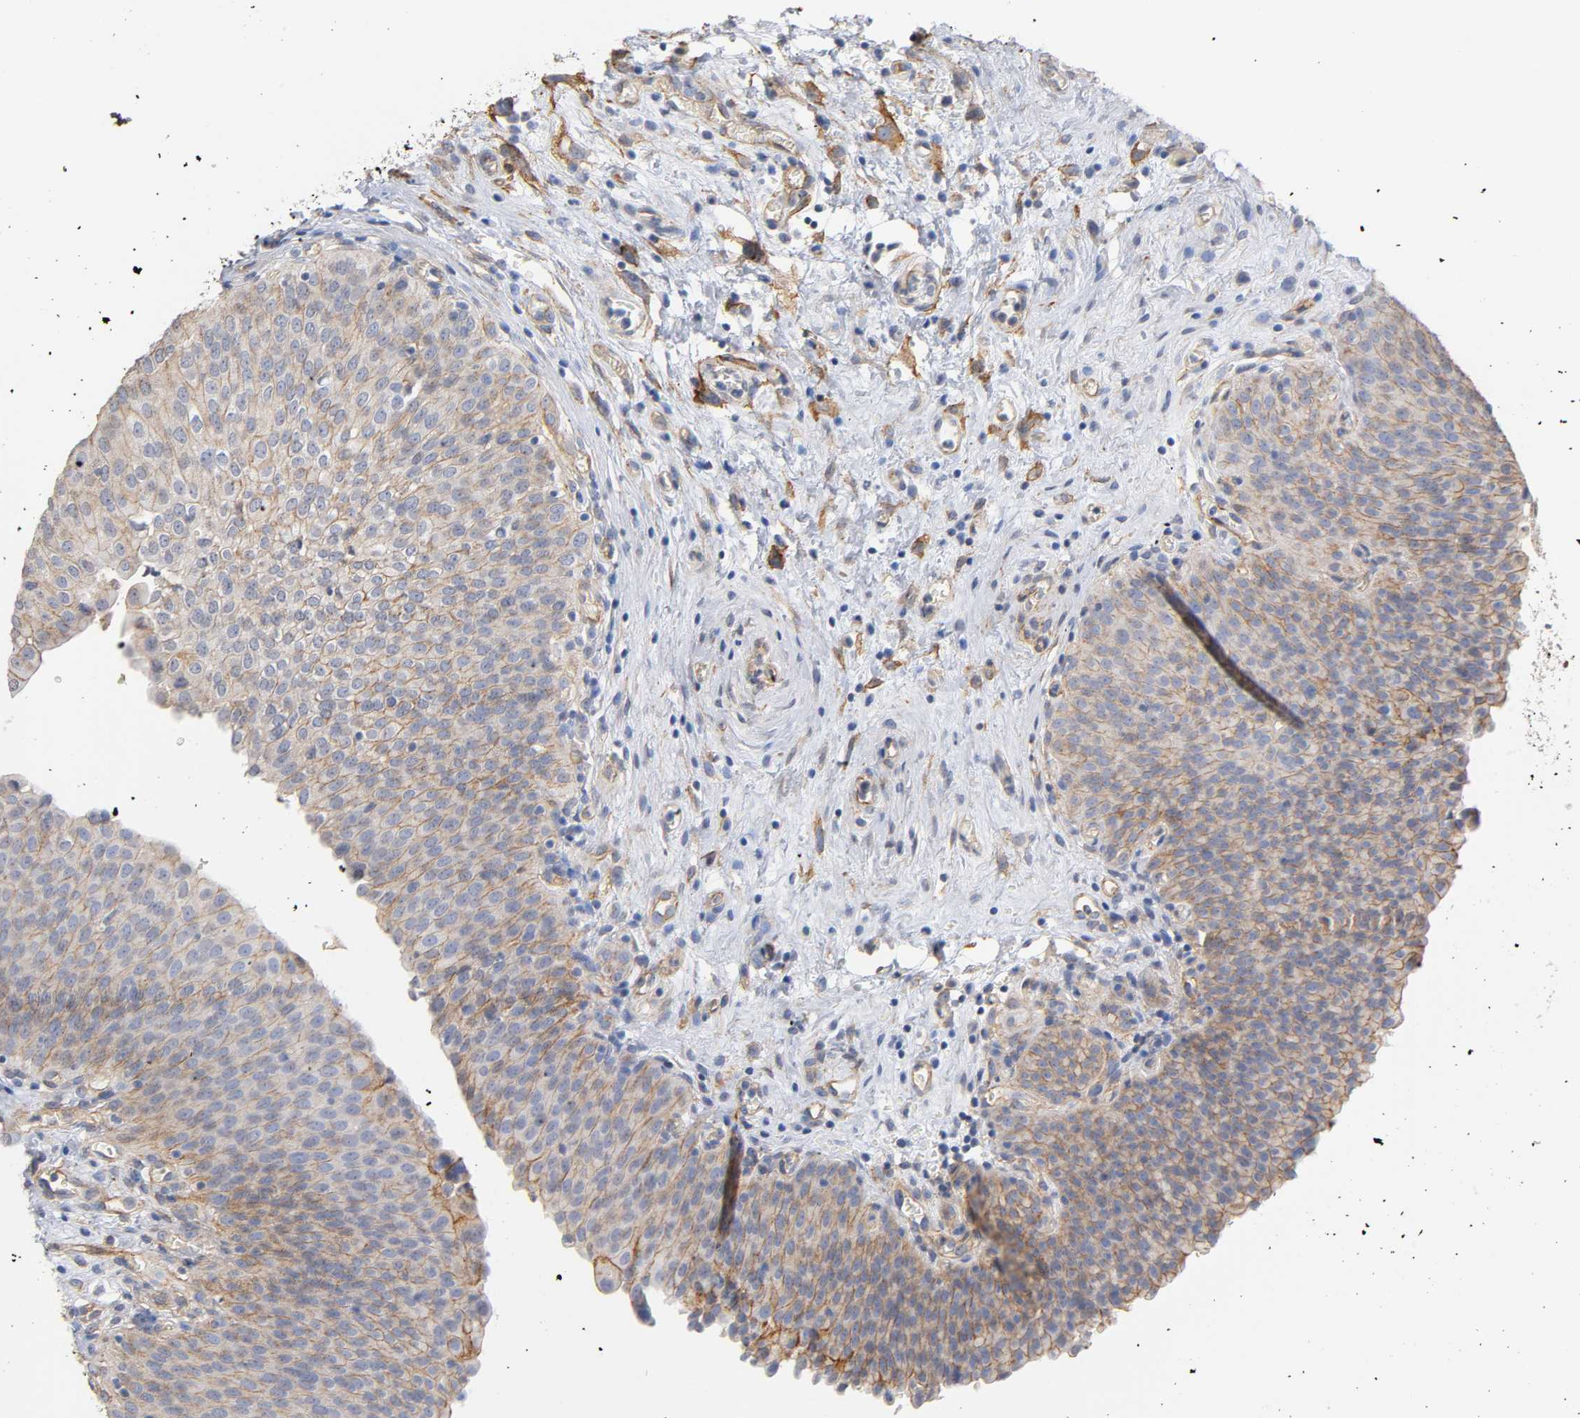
{"staining": {"intensity": "weak", "quantity": ">75%", "location": "cytoplasmic/membranous"}, "tissue": "urinary bladder", "cell_type": "Urothelial cells", "image_type": "normal", "snomed": [{"axis": "morphology", "description": "Normal tissue, NOS"}, {"axis": "morphology", "description": "Dysplasia, NOS"}, {"axis": "topography", "description": "Urinary bladder"}], "caption": "DAB immunohistochemical staining of normal human urinary bladder displays weak cytoplasmic/membranous protein positivity in approximately >75% of urothelial cells. Nuclei are stained in blue.", "gene": "SPTAN1", "patient": {"sex": "male", "age": 35}}